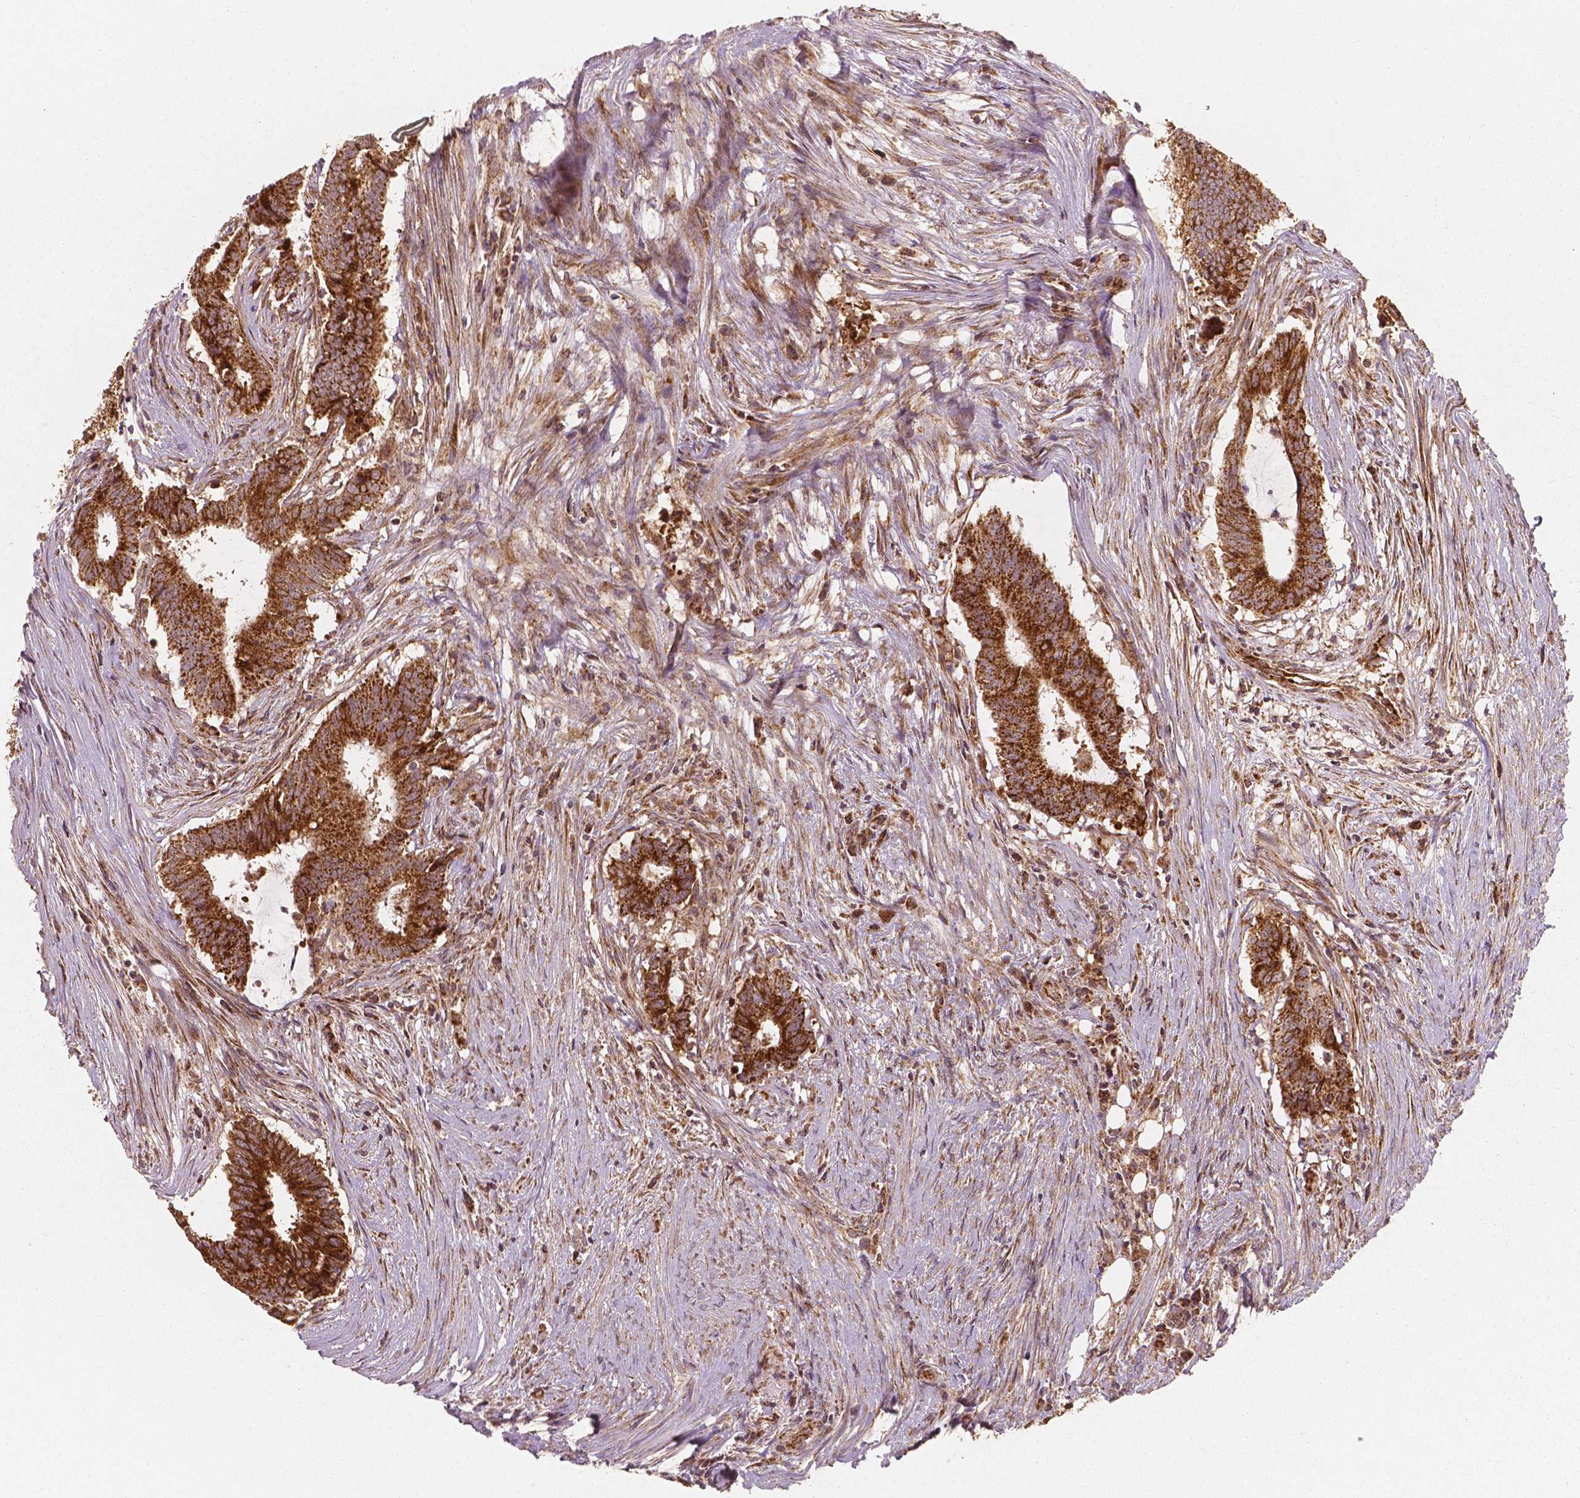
{"staining": {"intensity": "strong", "quantity": ">75%", "location": "cytoplasmic/membranous"}, "tissue": "colorectal cancer", "cell_type": "Tumor cells", "image_type": "cancer", "snomed": [{"axis": "morphology", "description": "Adenocarcinoma, NOS"}, {"axis": "topography", "description": "Colon"}], "caption": "Strong cytoplasmic/membranous expression for a protein is present in approximately >75% of tumor cells of colorectal cancer using IHC.", "gene": "PGAM5", "patient": {"sex": "female", "age": 43}}